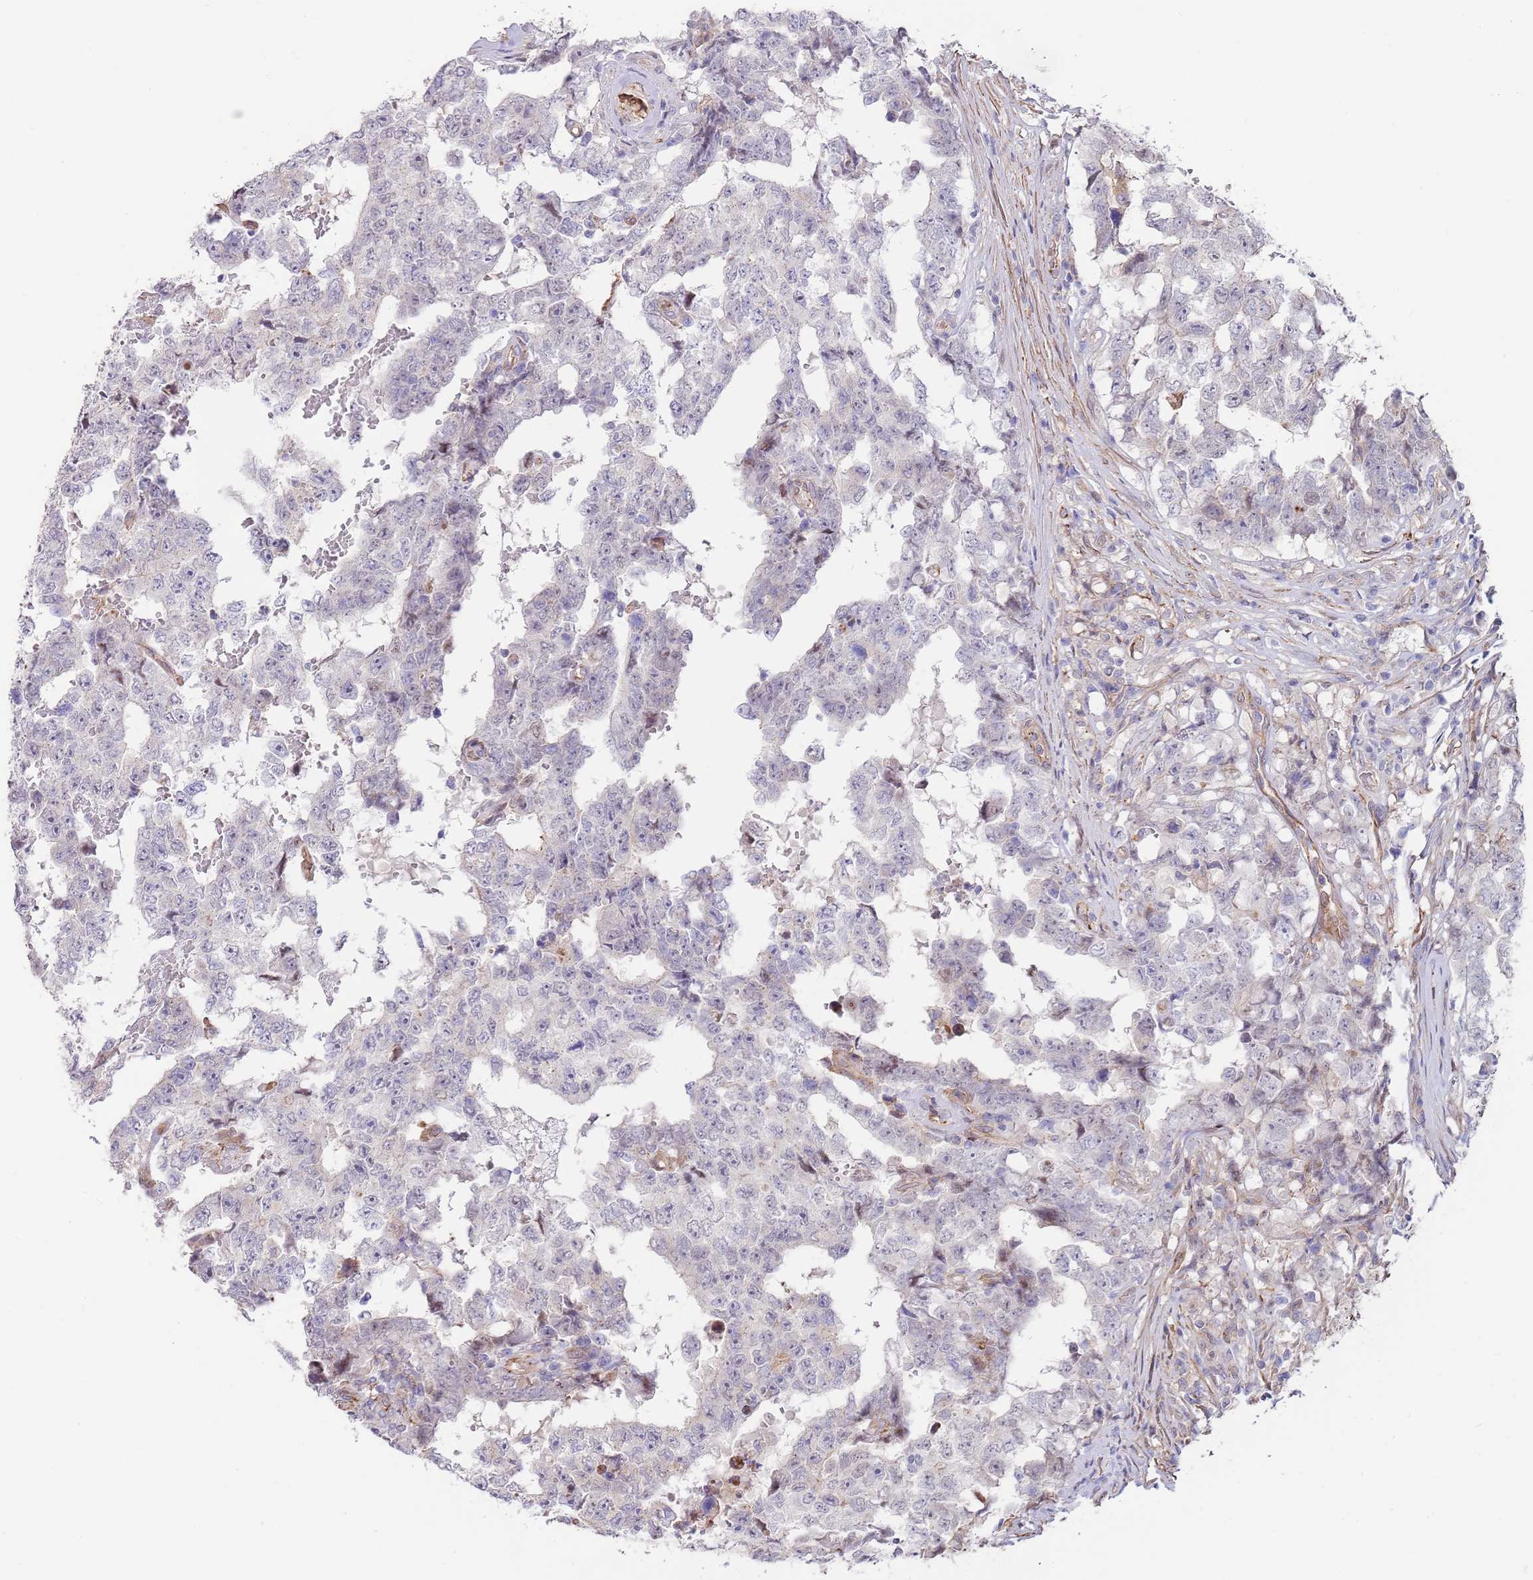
{"staining": {"intensity": "negative", "quantity": "none", "location": "none"}, "tissue": "testis cancer", "cell_type": "Tumor cells", "image_type": "cancer", "snomed": [{"axis": "morphology", "description": "Carcinoma, Embryonal, NOS"}, {"axis": "topography", "description": "Testis"}], "caption": "IHC of testis embryonal carcinoma exhibits no staining in tumor cells.", "gene": "BPNT1", "patient": {"sex": "male", "age": 25}}